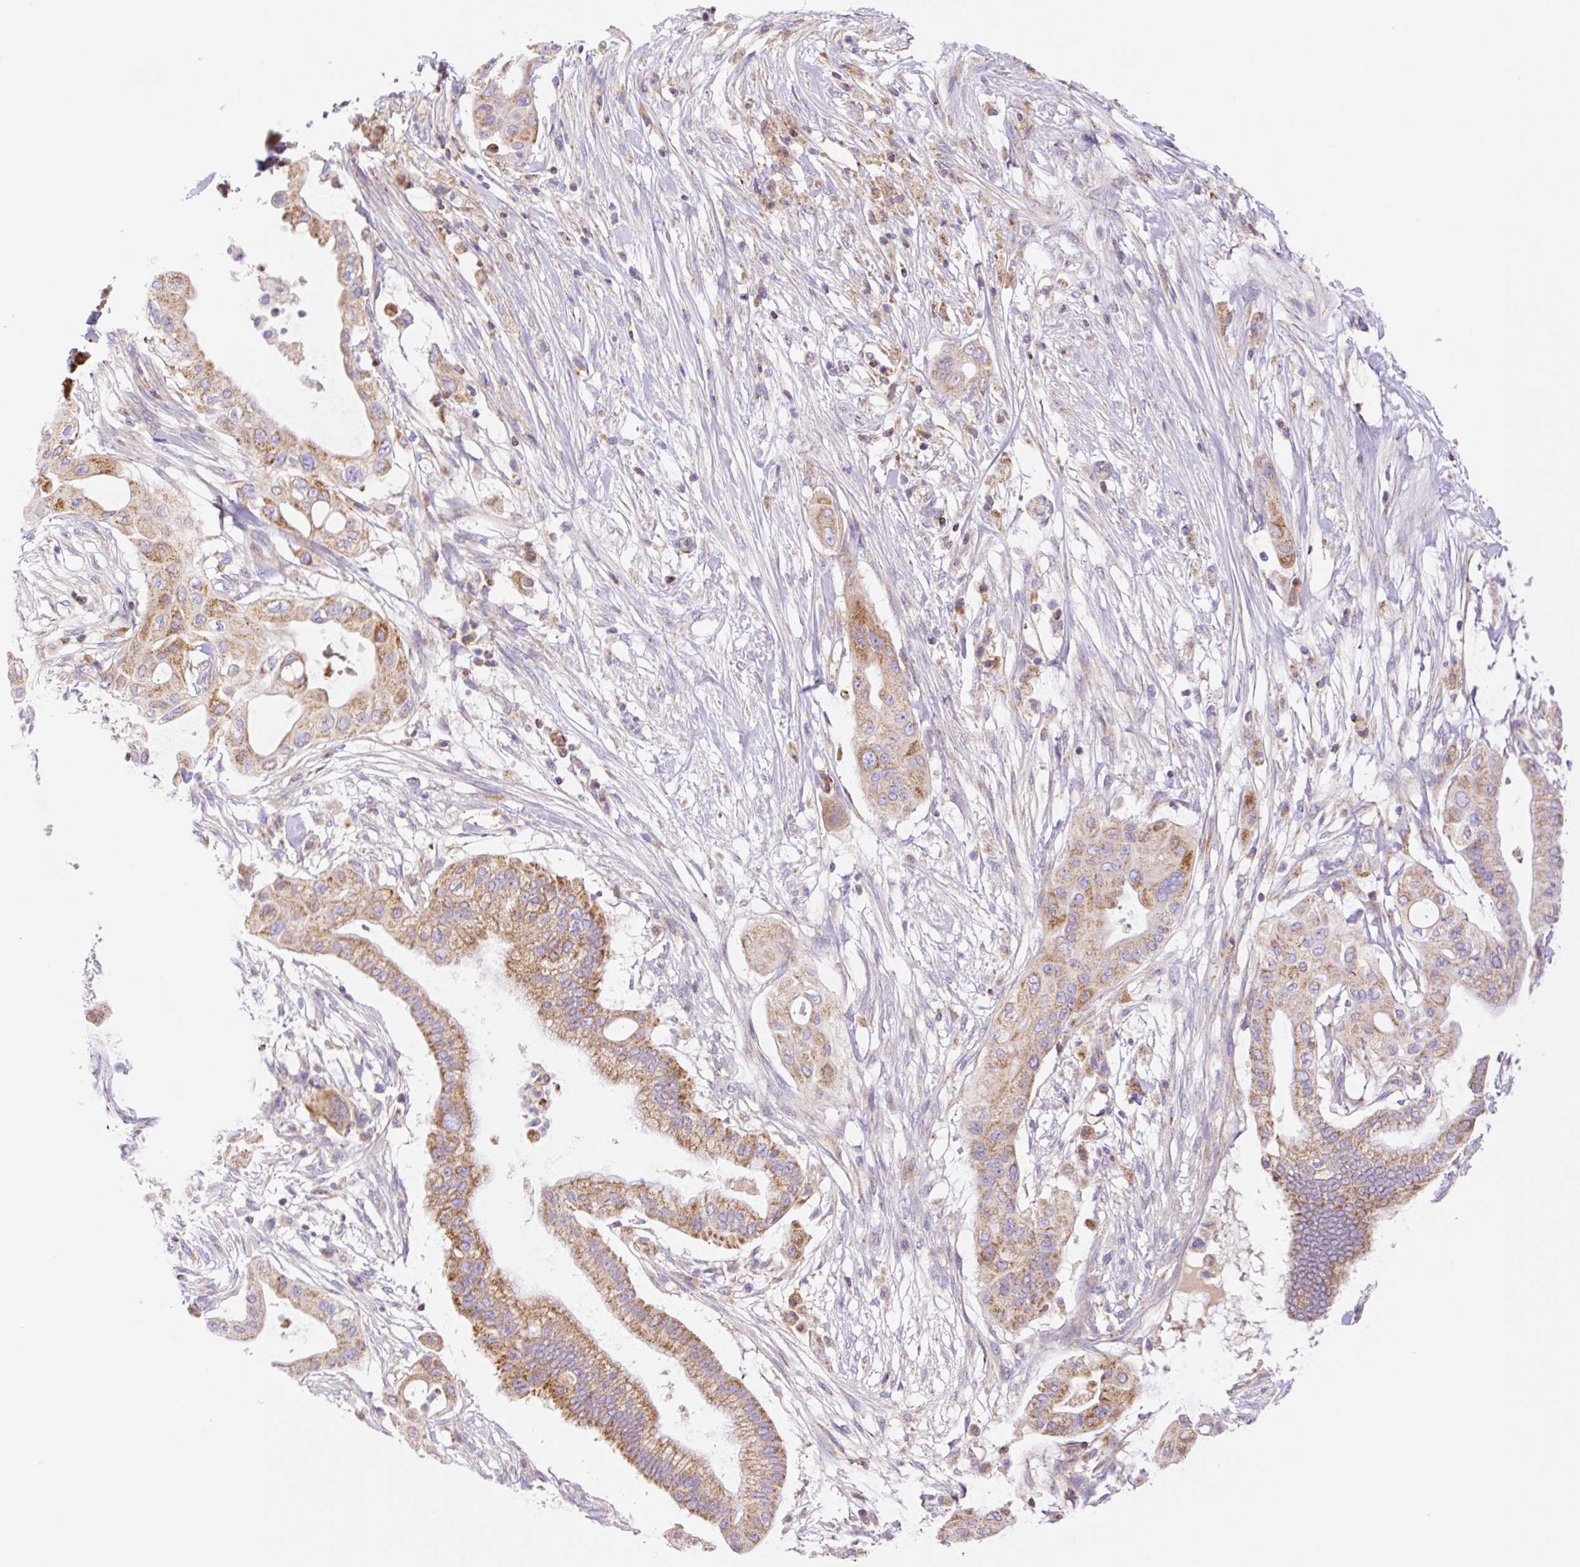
{"staining": {"intensity": "moderate", "quantity": ">75%", "location": "cytoplasmic/membranous"}, "tissue": "pancreatic cancer", "cell_type": "Tumor cells", "image_type": "cancer", "snomed": [{"axis": "morphology", "description": "Adenocarcinoma, NOS"}, {"axis": "topography", "description": "Pancreas"}], "caption": "Immunohistochemistry photomicrograph of pancreatic cancer stained for a protein (brown), which shows medium levels of moderate cytoplasmic/membranous expression in approximately >75% of tumor cells.", "gene": "ETNK2", "patient": {"sex": "male", "age": 68}}